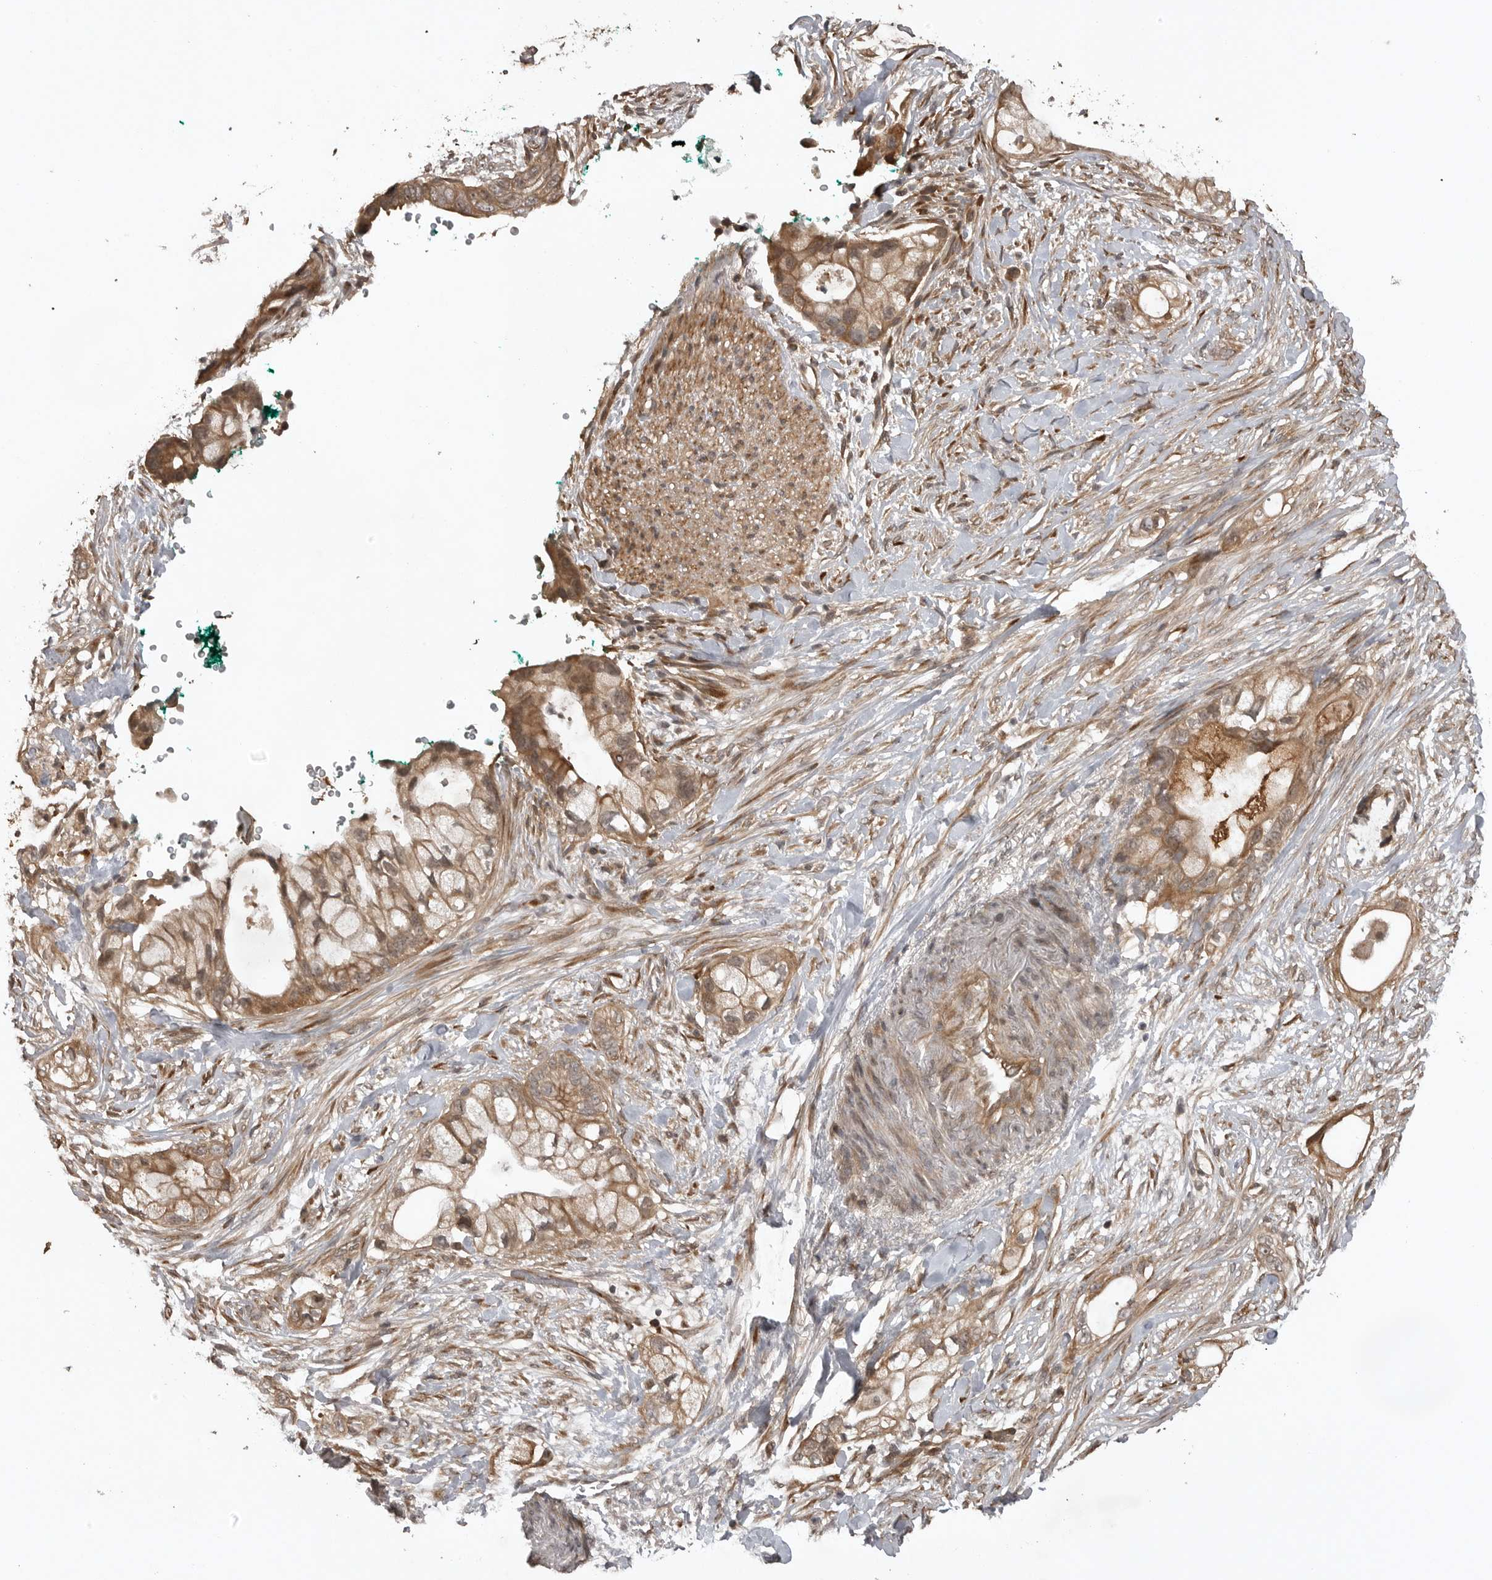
{"staining": {"intensity": "moderate", "quantity": ">75%", "location": "cytoplasmic/membranous"}, "tissue": "pancreatic cancer", "cell_type": "Tumor cells", "image_type": "cancer", "snomed": [{"axis": "morphology", "description": "Adenocarcinoma, NOS"}, {"axis": "topography", "description": "Pancreas"}], "caption": "Moderate cytoplasmic/membranous staining for a protein is seen in approximately >75% of tumor cells of pancreatic cancer (adenocarcinoma) using IHC.", "gene": "AKAP7", "patient": {"sex": "male", "age": 53}}